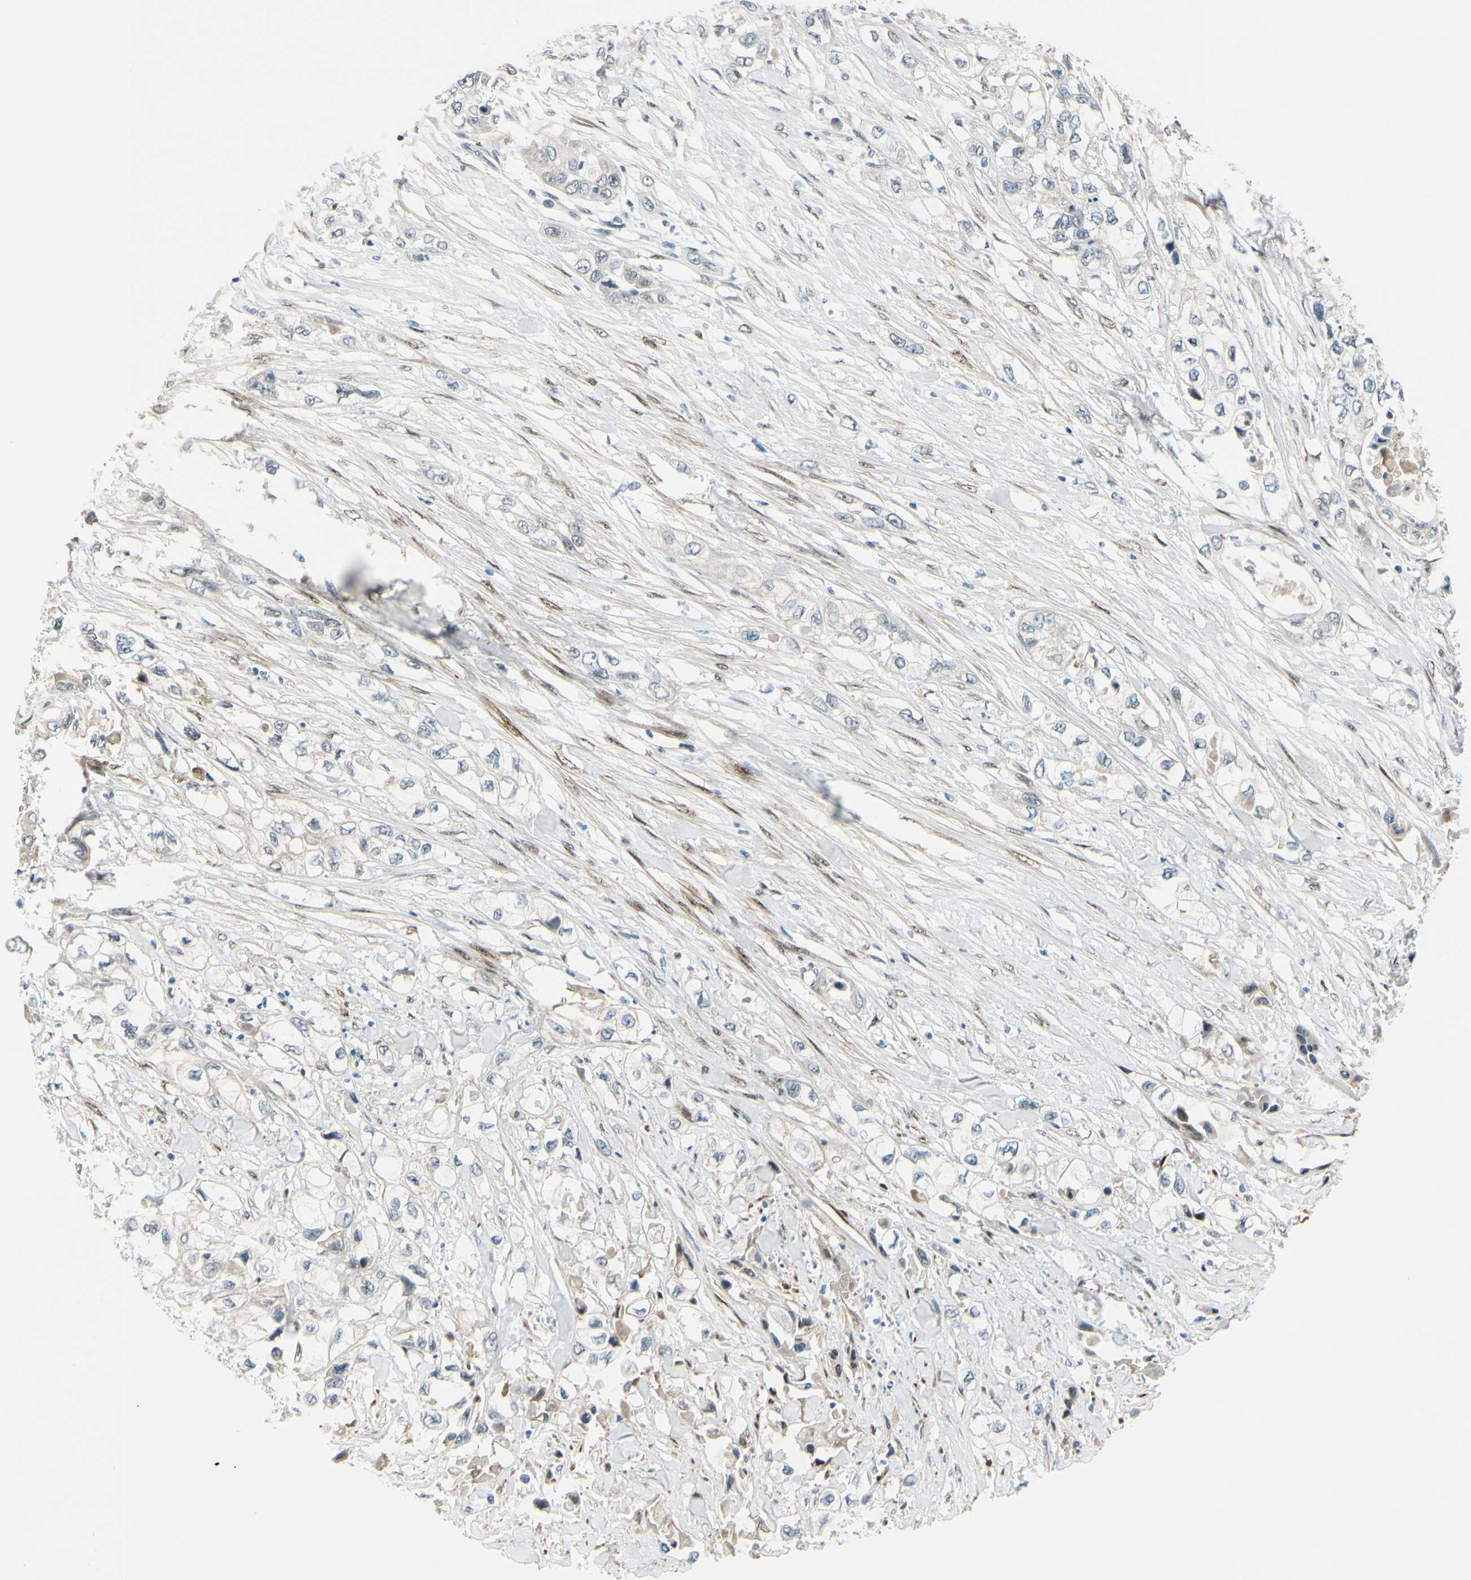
{"staining": {"intensity": "negative", "quantity": "none", "location": "none"}, "tissue": "pancreatic cancer", "cell_type": "Tumor cells", "image_type": "cancer", "snomed": [{"axis": "morphology", "description": "Adenocarcinoma, NOS"}, {"axis": "topography", "description": "Pancreas"}], "caption": "Immunohistochemistry (IHC) micrograph of neoplastic tissue: human pancreatic cancer stained with DAB (3,3'-diaminobenzidine) displays no significant protein positivity in tumor cells.", "gene": "FHL2", "patient": {"sex": "female", "age": 70}}